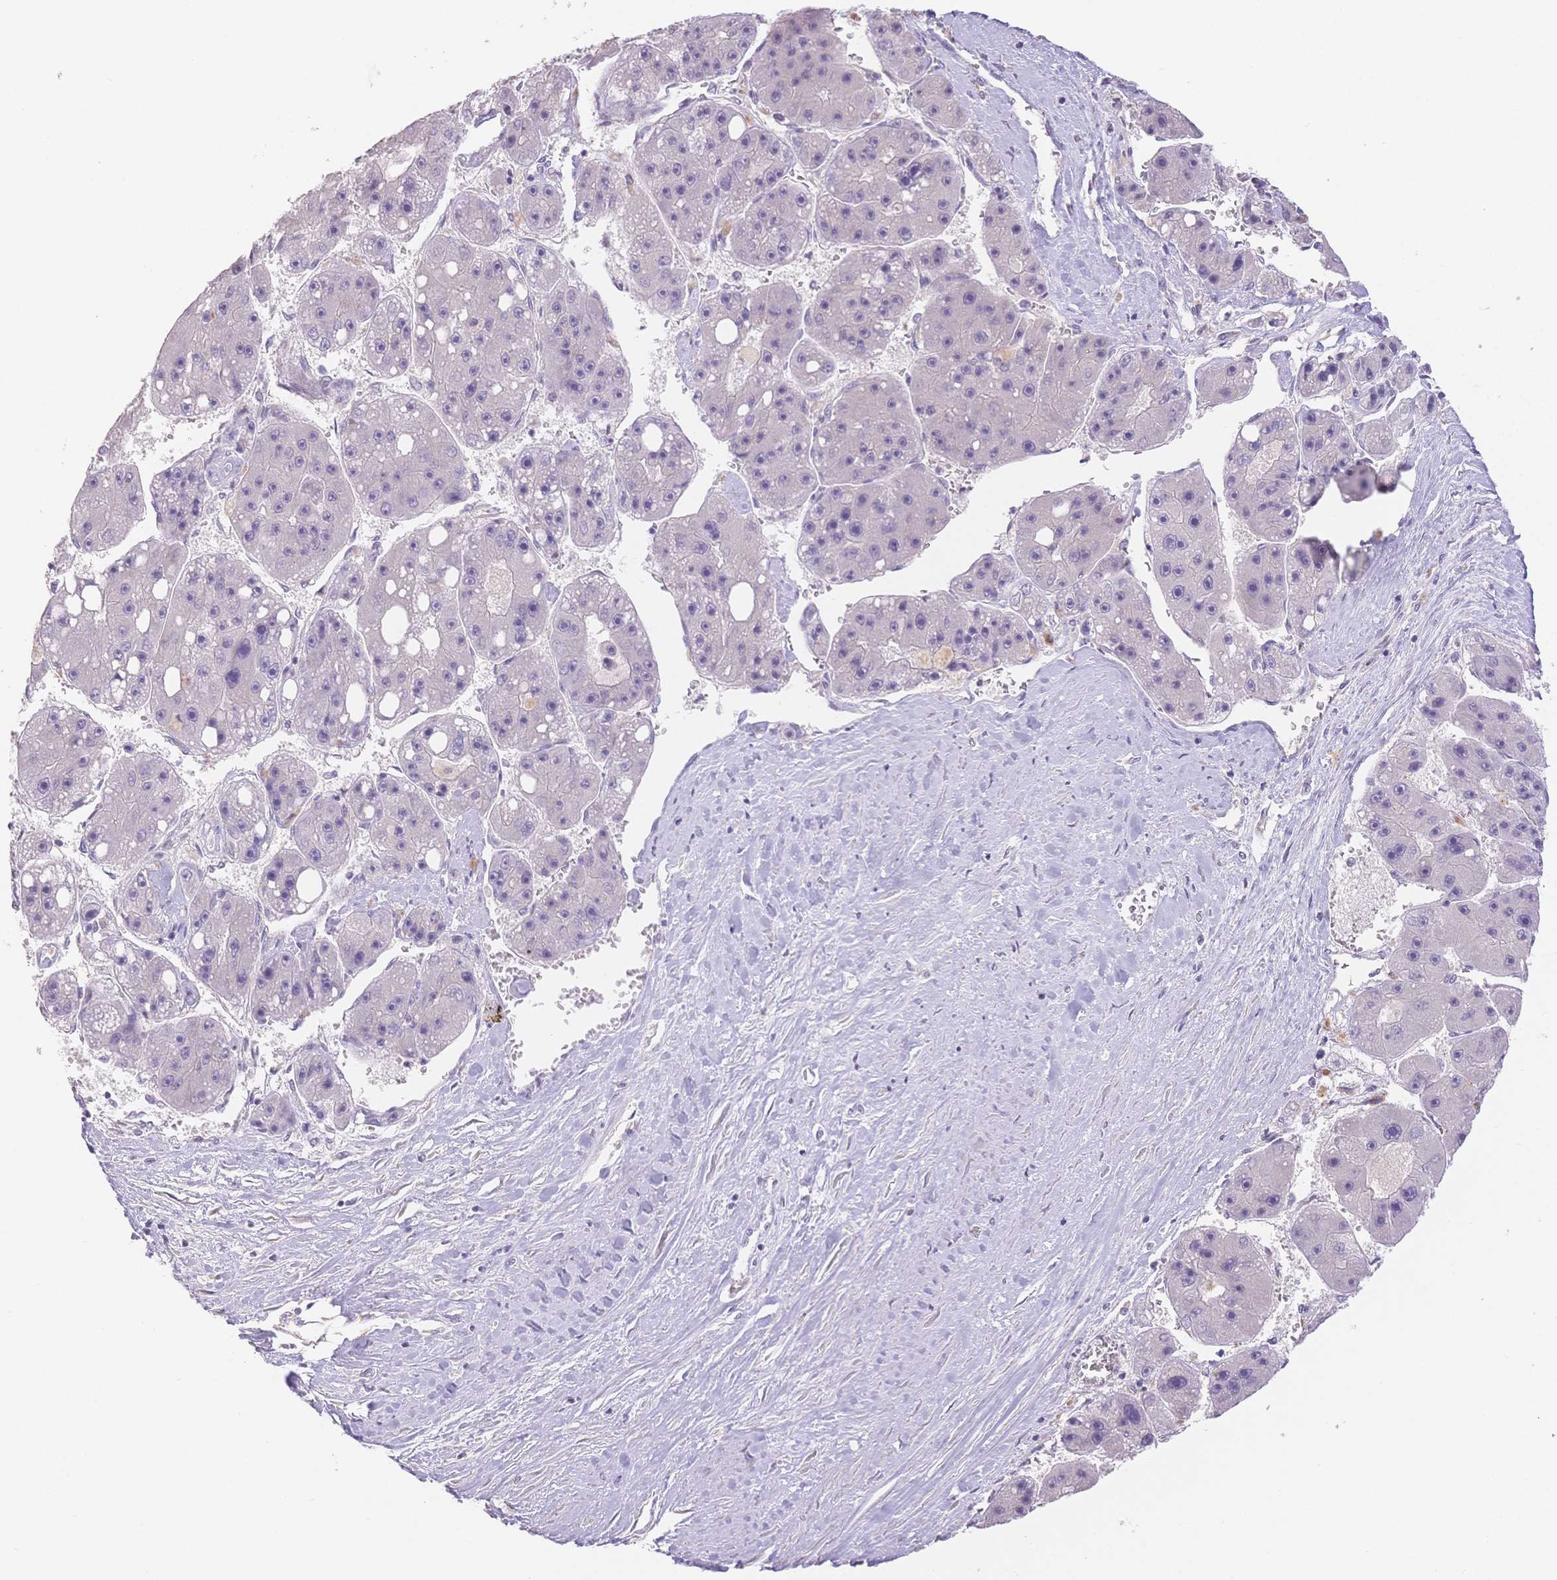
{"staining": {"intensity": "negative", "quantity": "none", "location": "none"}, "tissue": "liver cancer", "cell_type": "Tumor cells", "image_type": "cancer", "snomed": [{"axis": "morphology", "description": "Carcinoma, Hepatocellular, NOS"}, {"axis": "topography", "description": "Liver"}], "caption": "There is no significant expression in tumor cells of hepatocellular carcinoma (liver).", "gene": "SUV39H2", "patient": {"sex": "female", "age": 61}}